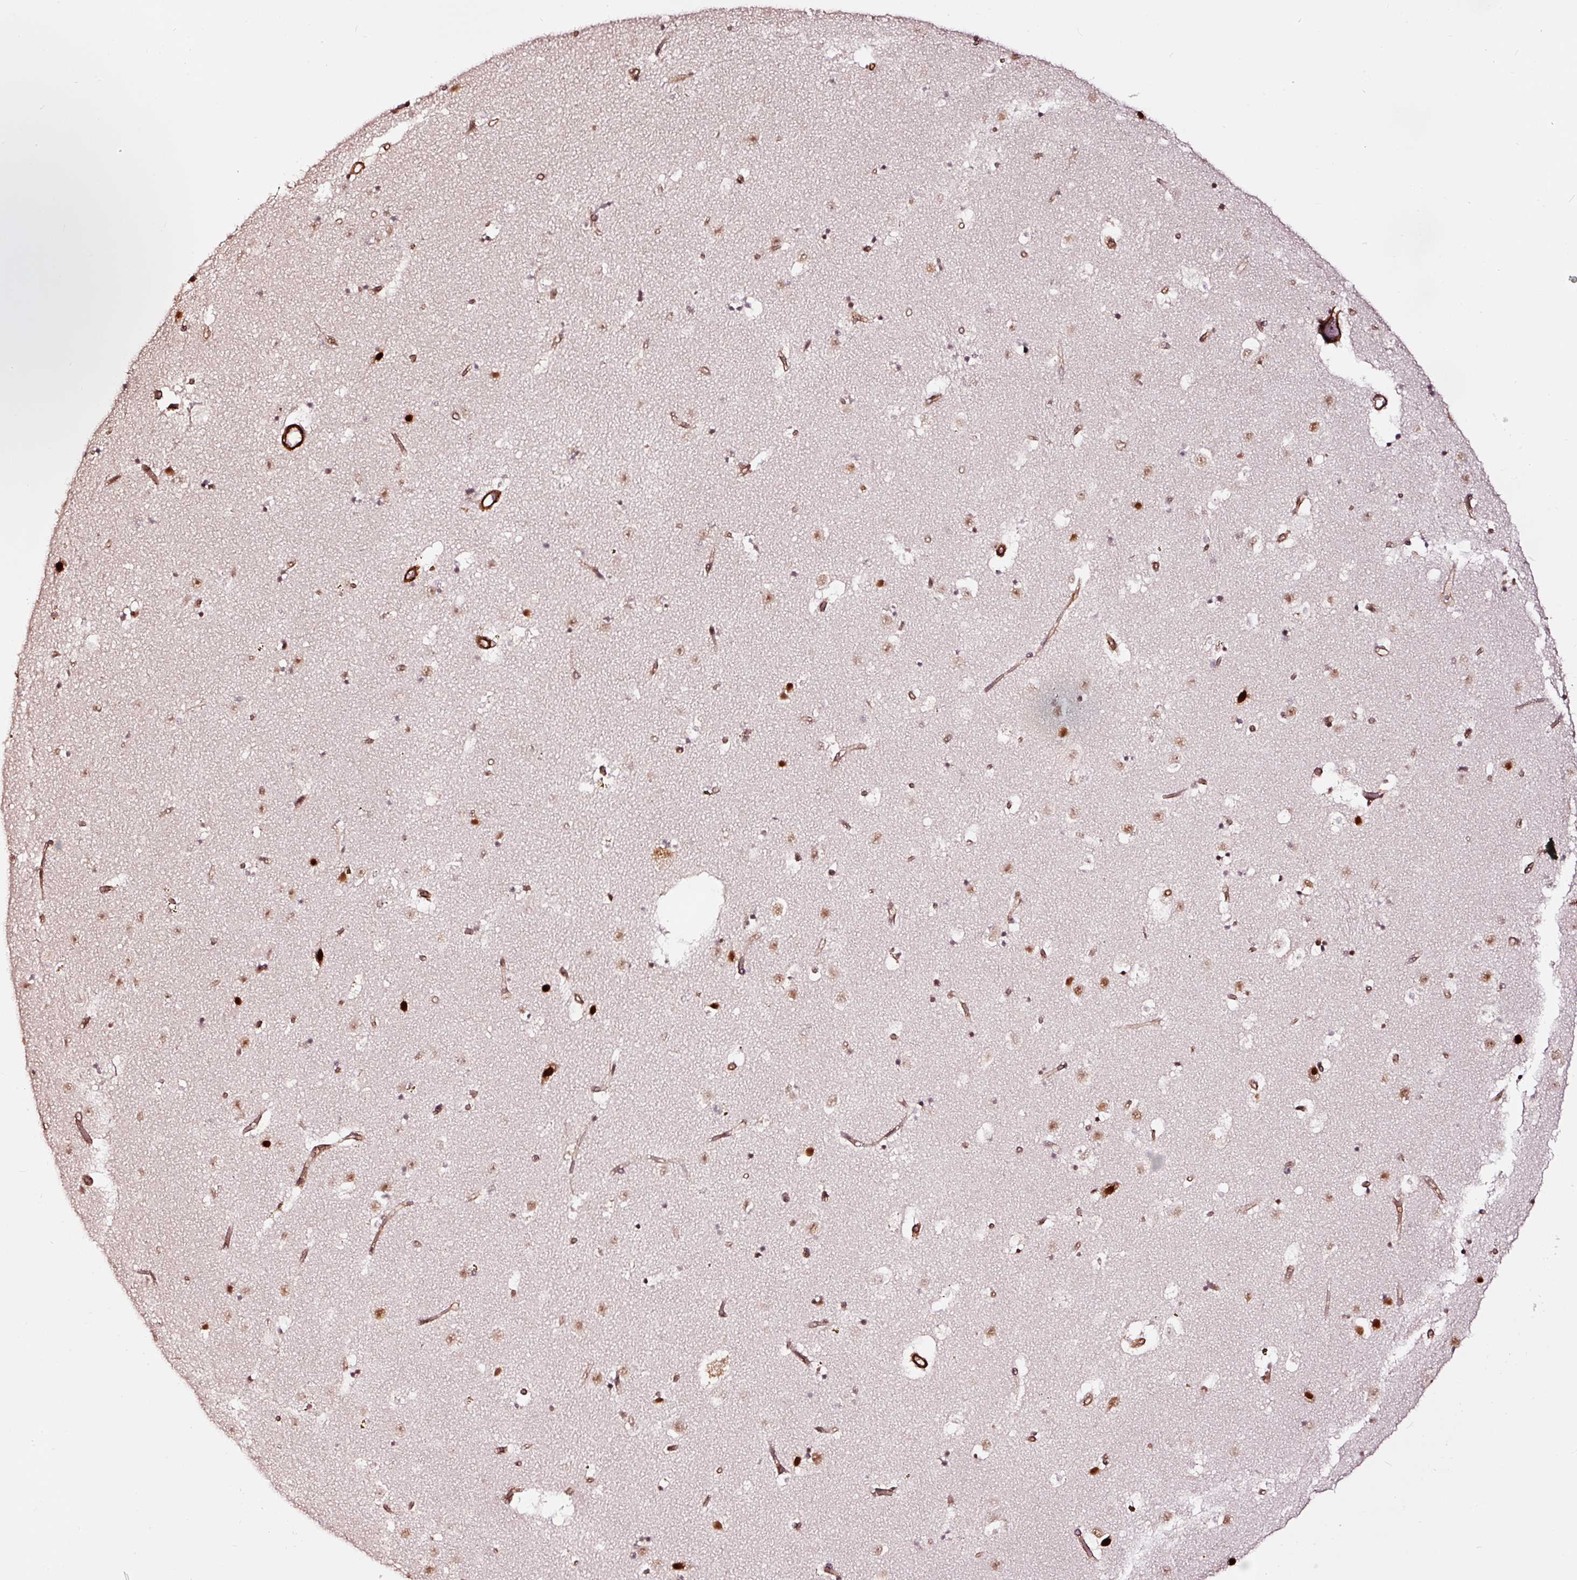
{"staining": {"intensity": "moderate", "quantity": ">75%", "location": "nuclear"}, "tissue": "caudate", "cell_type": "Glial cells", "image_type": "normal", "snomed": [{"axis": "morphology", "description": "Normal tissue, NOS"}, {"axis": "topography", "description": "Lateral ventricle wall"}], "caption": "Caudate stained with DAB (3,3'-diaminobenzidine) immunohistochemistry demonstrates medium levels of moderate nuclear positivity in about >75% of glial cells. (IHC, brightfield microscopy, high magnification).", "gene": "TPM1", "patient": {"sex": "male", "age": 58}}